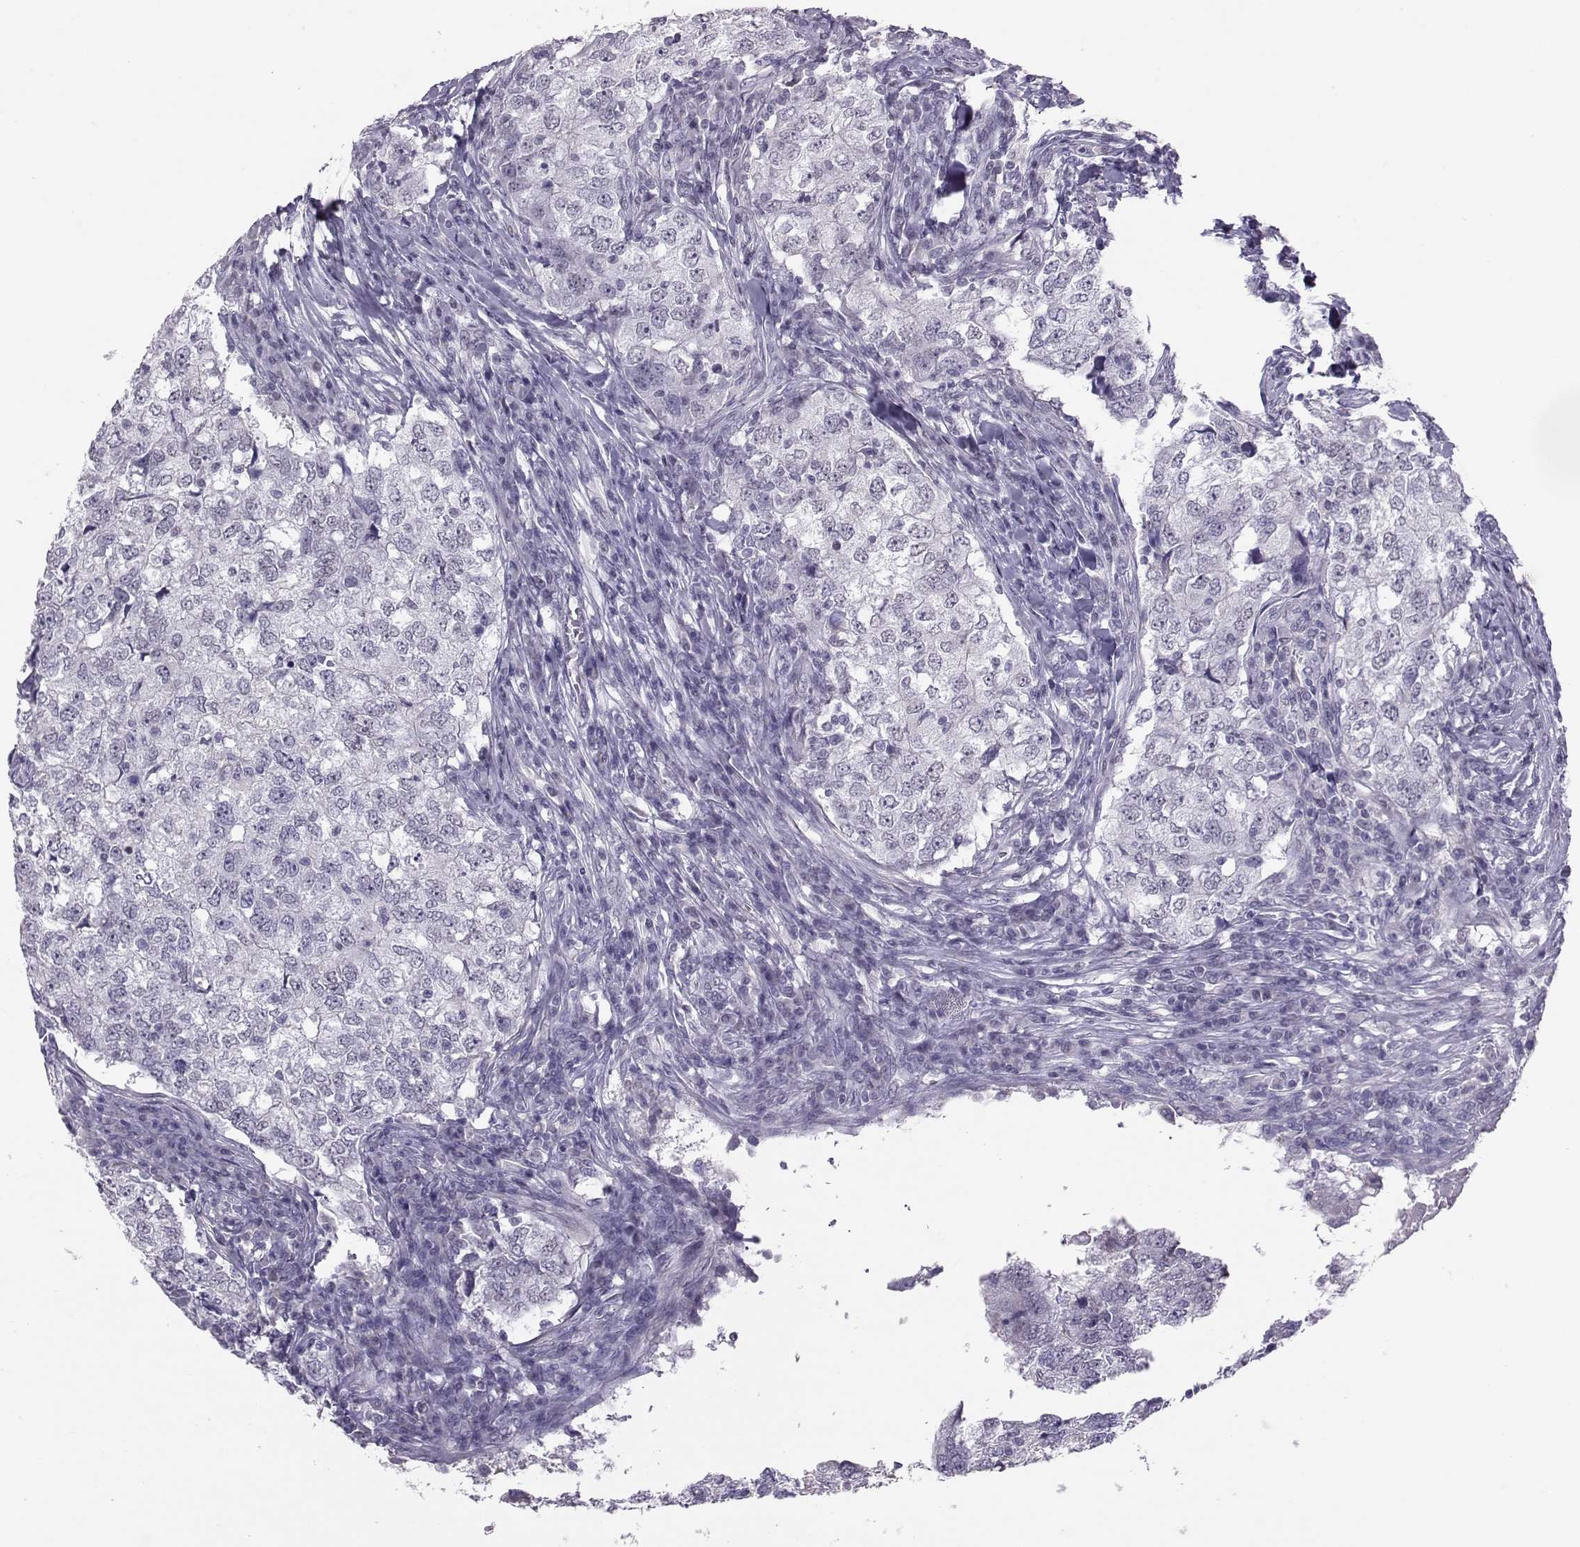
{"staining": {"intensity": "negative", "quantity": "none", "location": "none"}, "tissue": "breast cancer", "cell_type": "Tumor cells", "image_type": "cancer", "snomed": [{"axis": "morphology", "description": "Duct carcinoma"}, {"axis": "topography", "description": "Breast"}], "caption": "Tumor cells show no significant protein positivity in breast infiltrating ductal carcinoma.", "gene": "DNAAF1", "patient": {"sex": "female", "age": 30}}